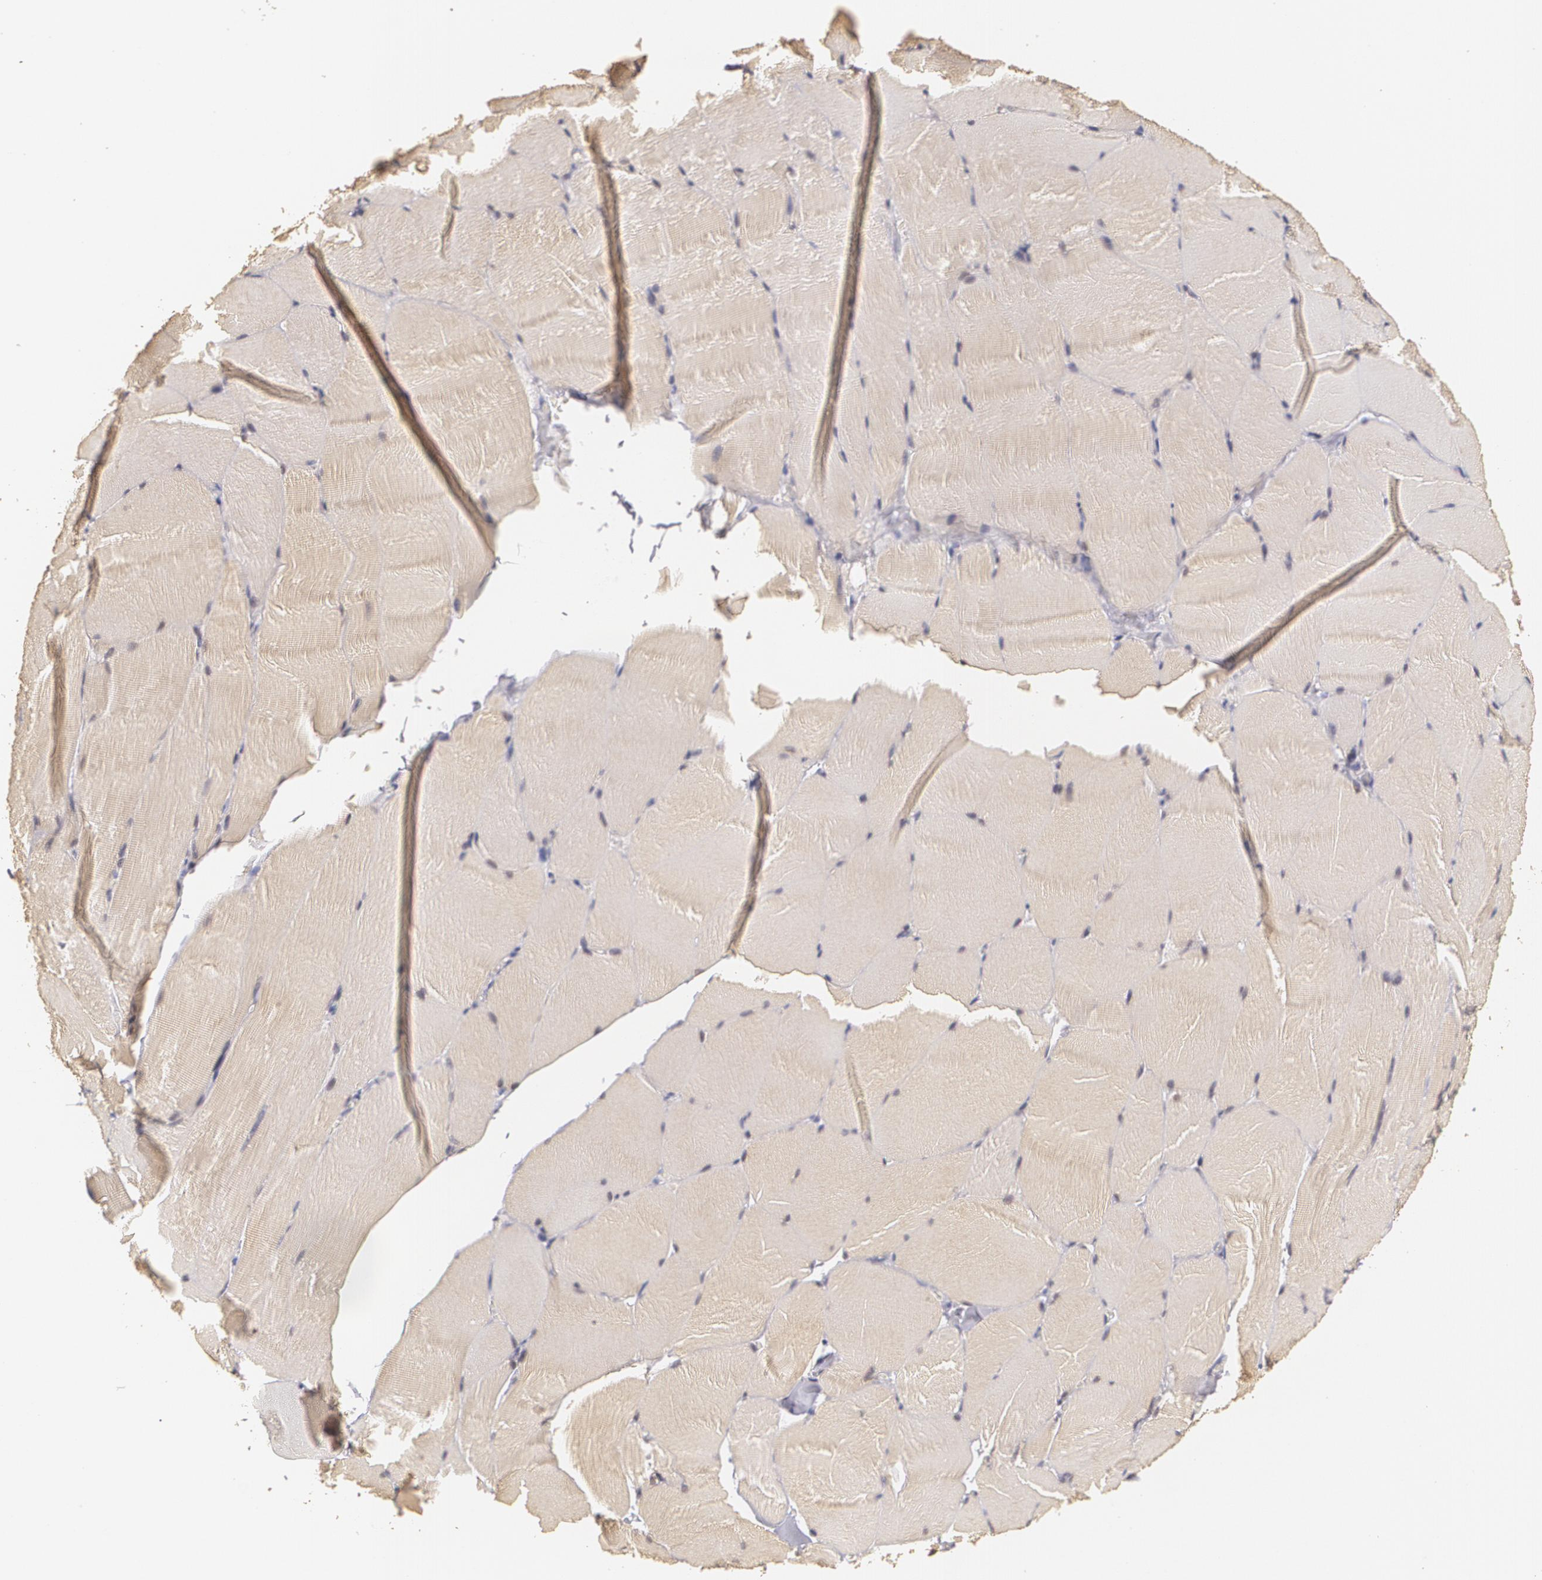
{"staining": {"intensity": "negative", "quantity": "none", "location": "none"}, "tissue": "skeletal muscle", "cell_type": "Myocytes", "image_type": "normal", "snomed": [{"axis": "morphology", "description": "Normal tissue, NOS"}, {"axis": "topography", "description": "Skeletal muscle"}], "caption": "Immunohistochemistry of unremarkable skeletal muscle demonstrates no positivity in myocytes. (Brightfield microscopy of DAB (3,3'-diaminobenzidine) immunohistochemistry at high magnification).", "gene": "ZBTB16", "patient": {"sex": "male", "age": 71}}